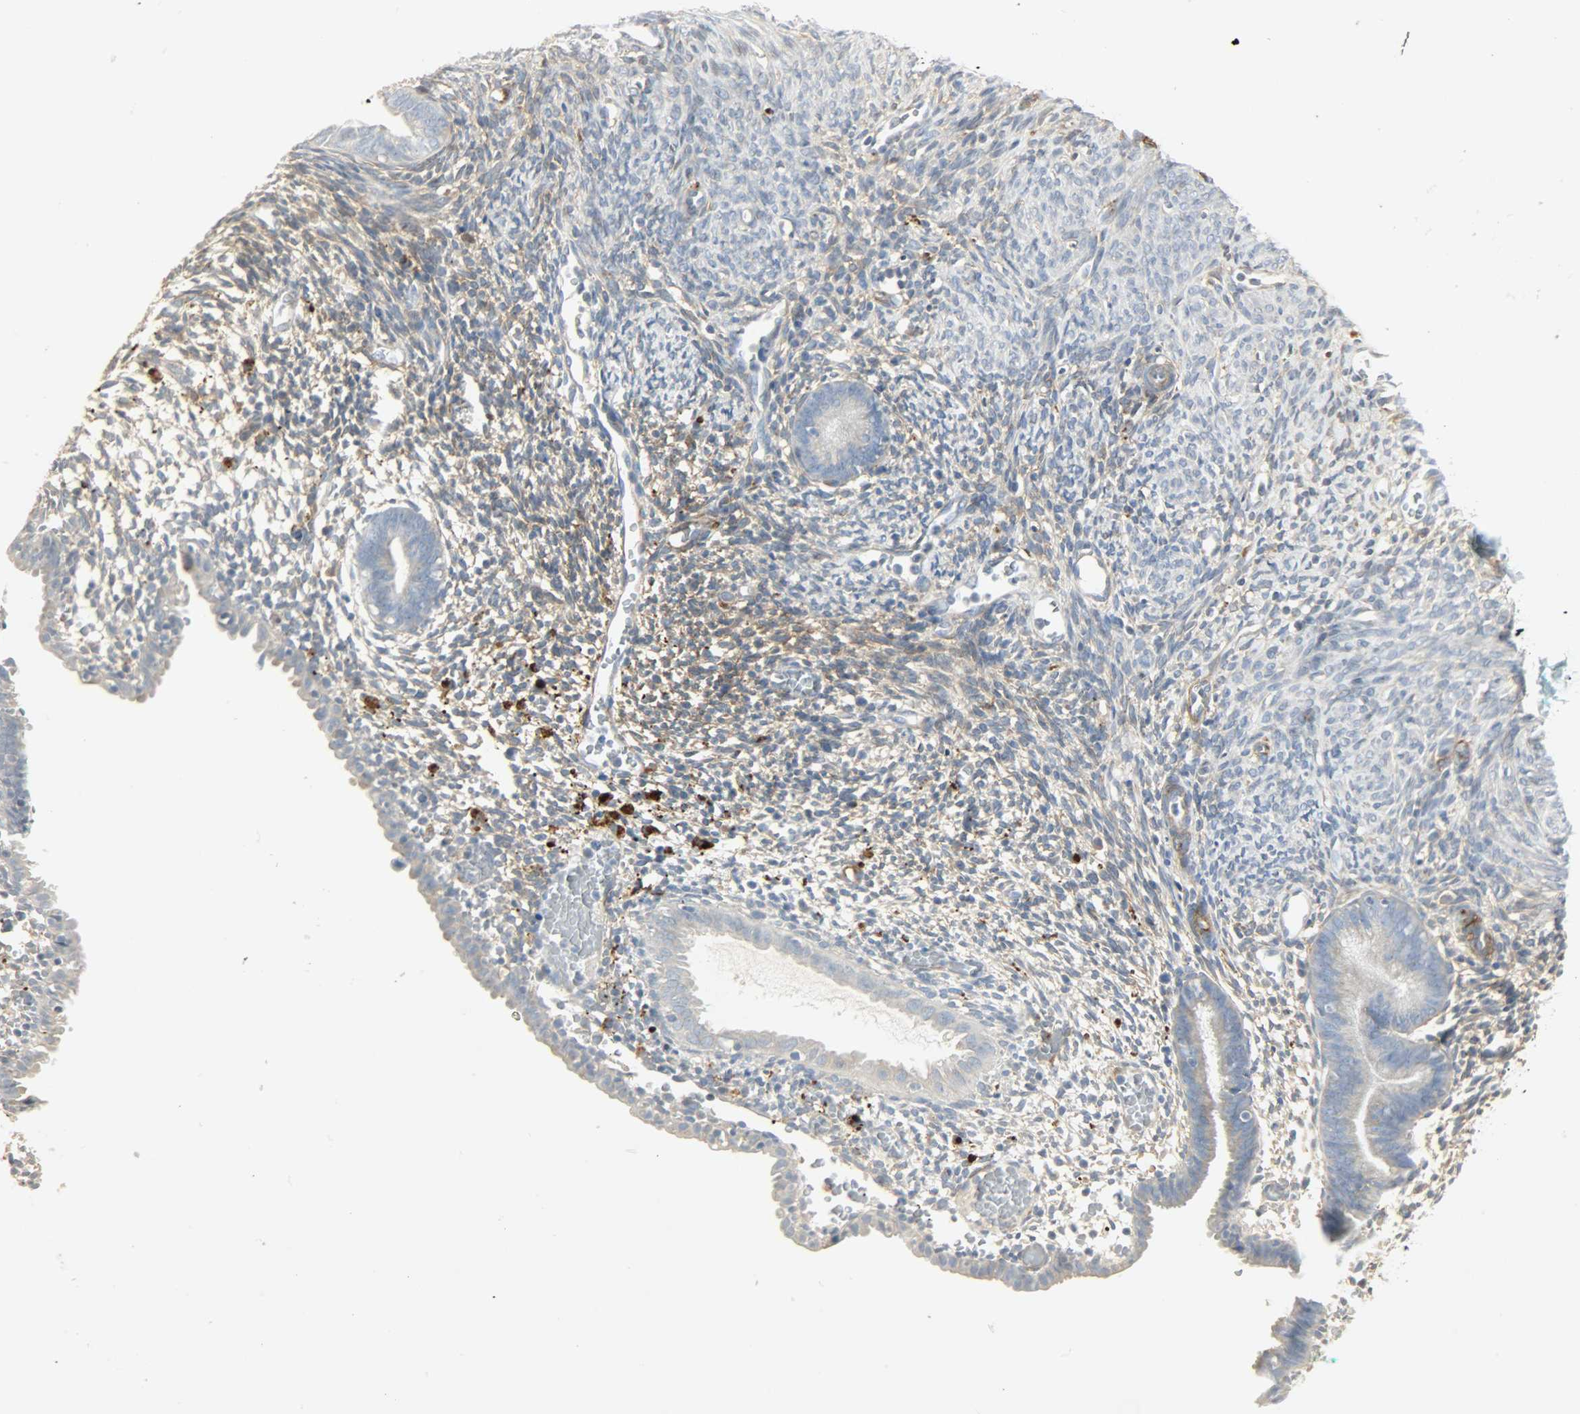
{"staining": {"intensity": "moderate", "quantity": ">75%", "location": "cytoplasmic/membranous"}, "tissue": "endometrium", "cell_type": "Cells in endometrial stroma", "image_type": "normal", "snomed": [{"axis": "morphology", "description": "Normal tissue, NOS"}, {"axis": "morphology", "description": "Atrophy, NOS"}, {"axis": "topography", "description": "Uterus"}, {"axis": "topography", "description": "Endometrium"}], "caption": "Cells in endometrial stroma exhibit moderate cytoplasmic/membranous staining in about >75% of cells in benign endometrium. Using DAB (3,3'-diaminobenzidine) (brown) and hematoxylin (blue) stains, captured at high magnification using brightfield microscopy.", "gene": "ENPEP", "patient": {"sex": "female", "age": 68}}